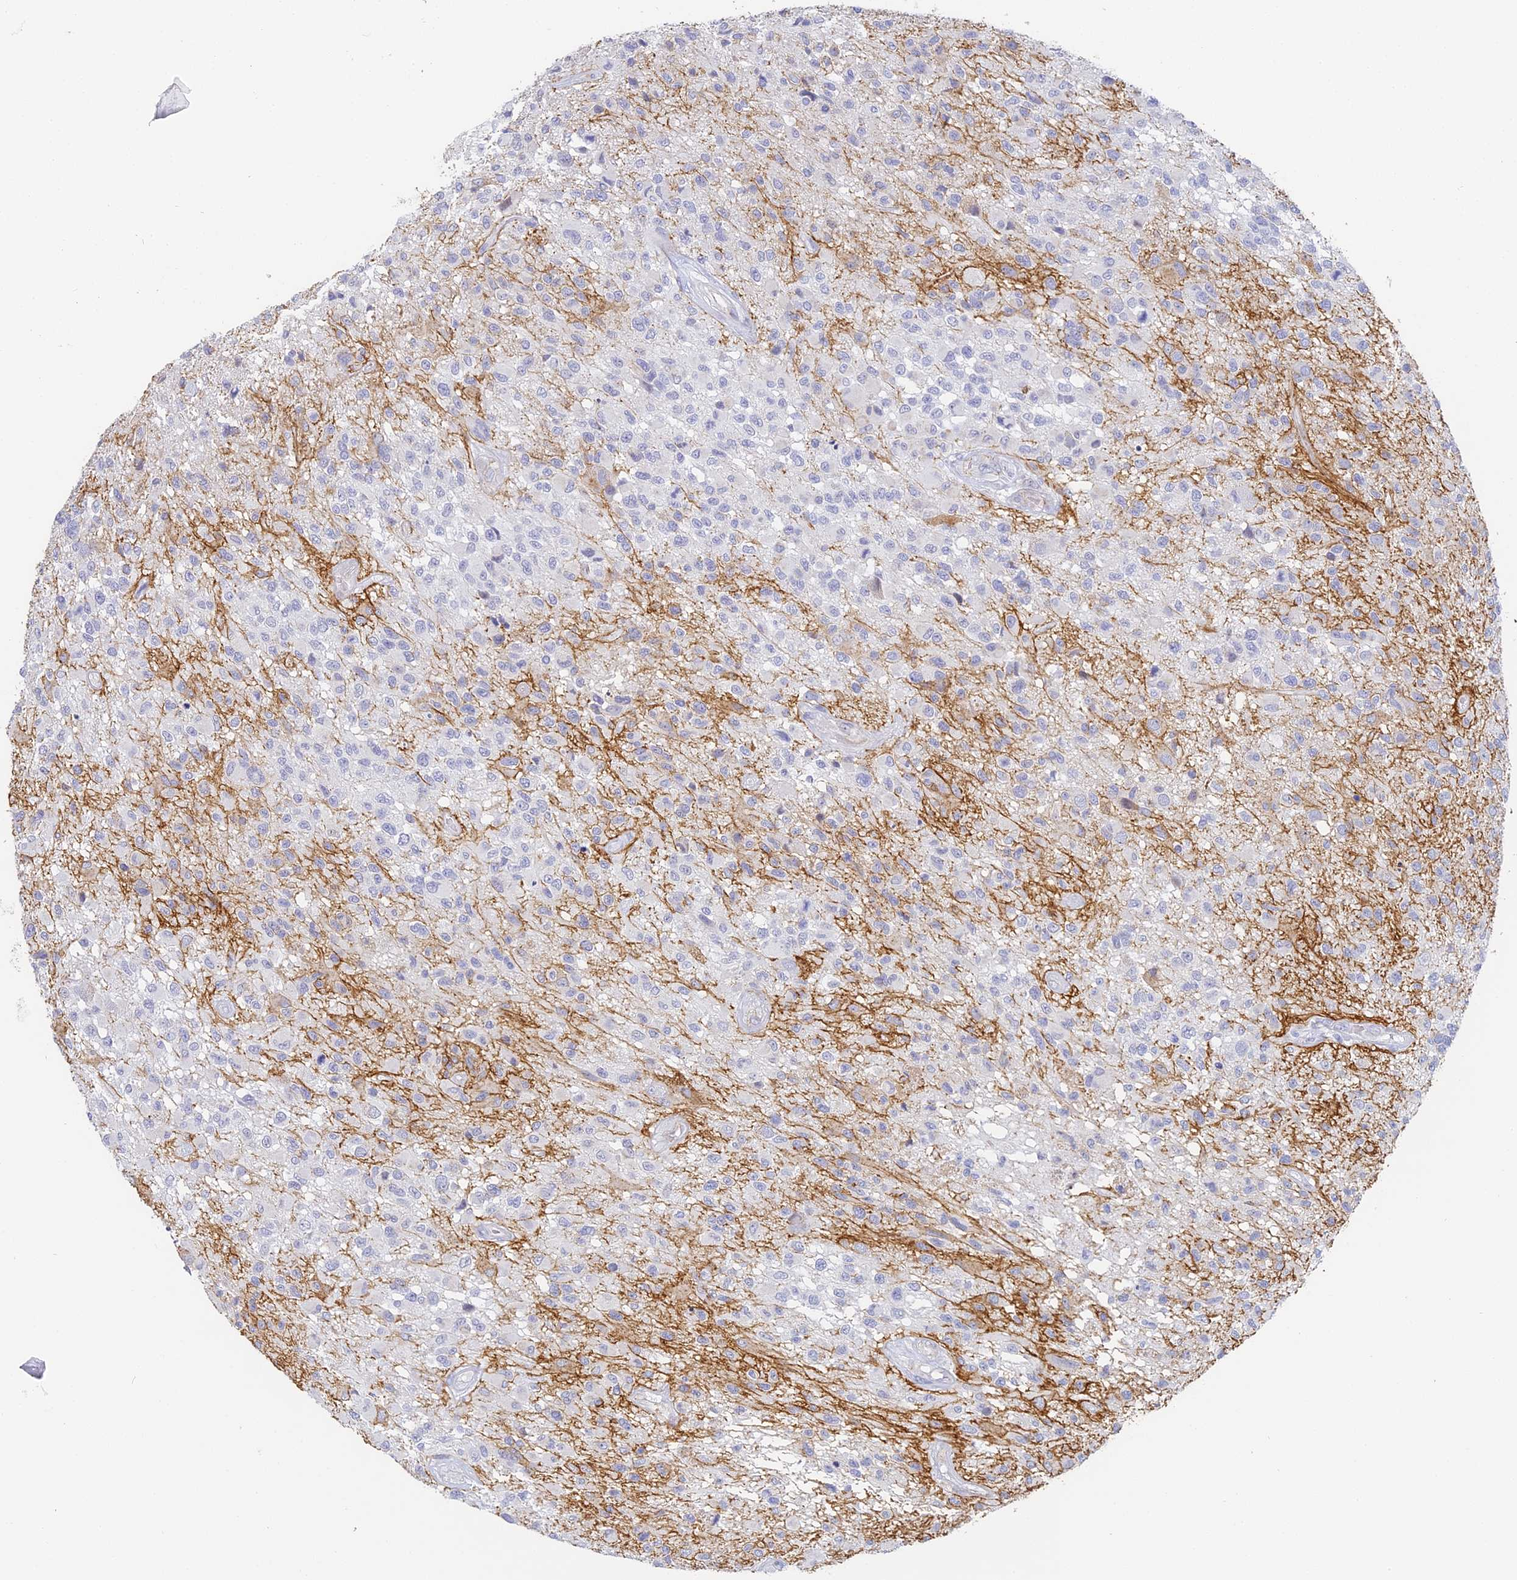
{"staining": {"intensity": "negative", "quantity": "none", "location": "none"}, "tissue": "glioma", "cell_type": "Tumor cells", "image_type": "cancer", "snomed": [{"axis": "morphology", "description": "Glioma, malignant, High grade"}, {"axis": "morphology", "description": "Glioblastoma, NOS"}, {"axis": "topography", "description": "Brain"}], "caption": "High power microscopy image of an immunohistochemistry micrograph of glioma, revealing no significant positivity in tumor cells.", "gene": "GJA1", "patient": {"sex": "male", "age": 60}}